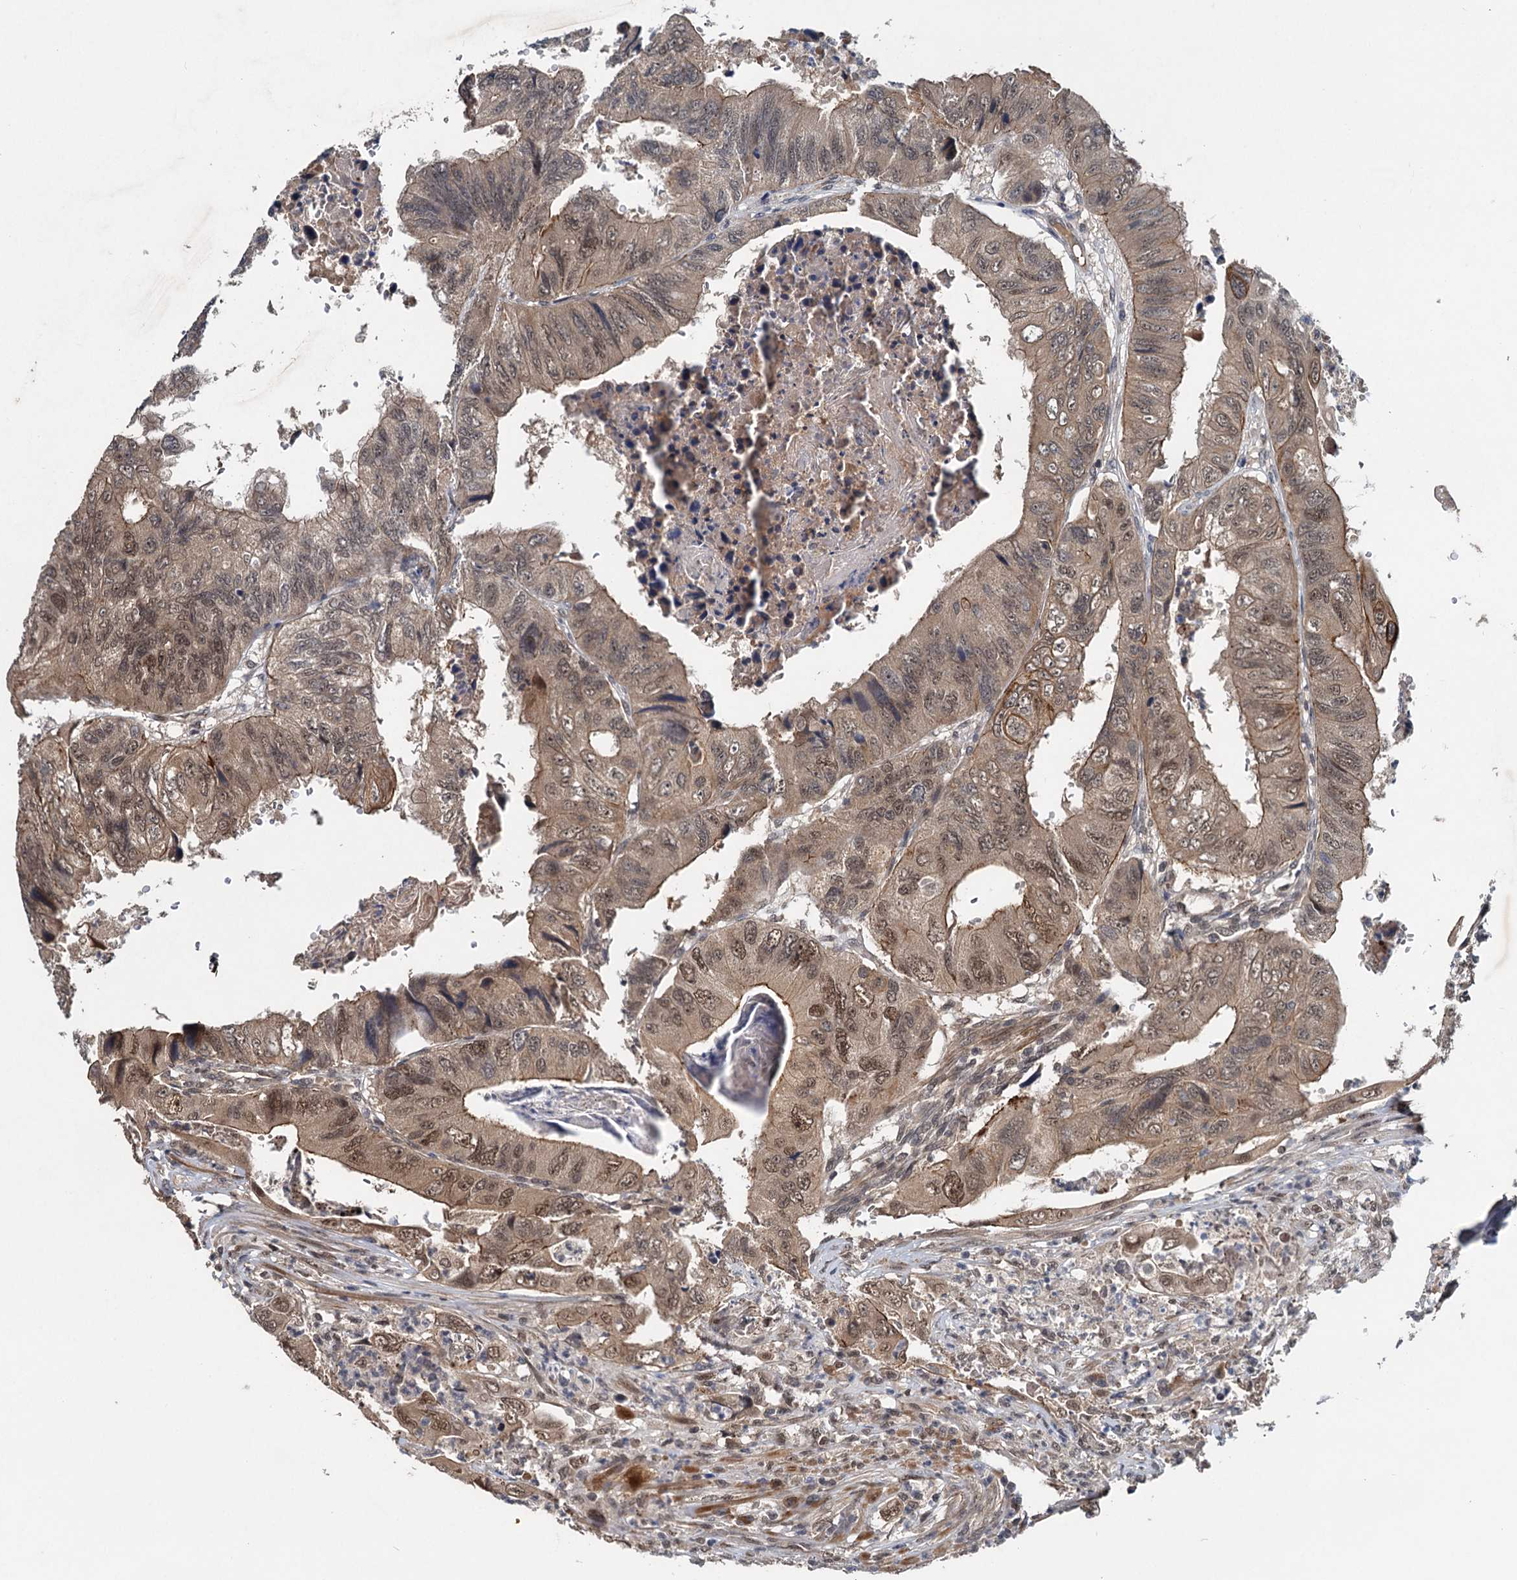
{"staining": {"intensity": "moderate", "quantity": ">75%", "location": "cytoplasmic/membranous,nuclear"}, "tissue": "colorectal cancer", "cell_type": "Tumor cells", "image_type": "cancer", "snomed": [{"axis": "morphology", "description": "Adenocarcinoma, NOS"}, {"axis": "topography", "description": "Rectum"}], "caption": "This micrograph shows colorectal cancer stained with IHC to label a protein in brown. The cytoplasmic/membranous and nuclear of tumor cells show moderate positivity for the protein. Nuclei are counter-stained blue.", "gene": "RITA1", "patient": {"sex": "male", "age": 63}}